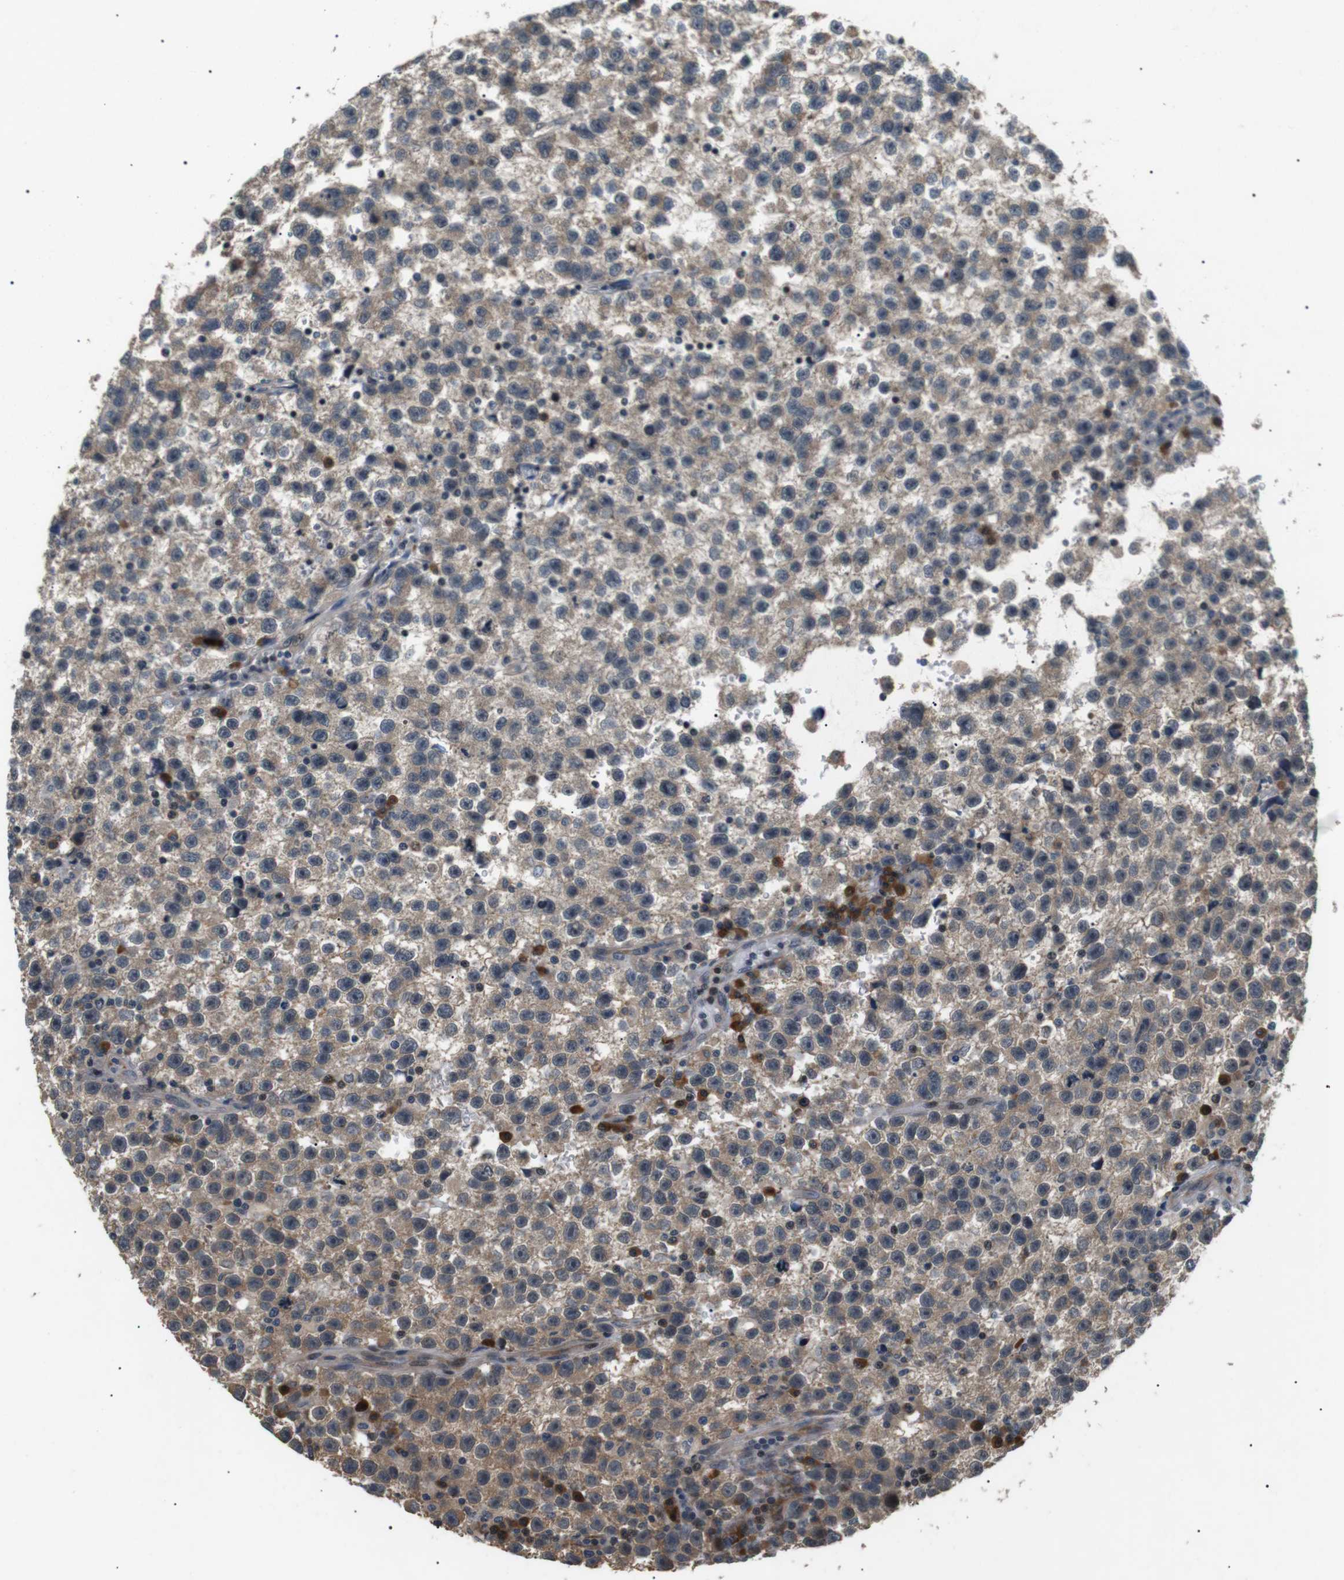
{"staining": {"intensity": "moderate", "quantity": "25%-75%", "location": "cytoplasmic/membranous"}, "tissue": "testis cancer", "cell_type": "Tumor cells", "image_type": "cancer", "snomed": [{"axis": "morphology", "description": "Seminoma, NOS"}, {"axis": "topography", "description": "Testis"}], "caption": "A brown stain labels moderate cytoplasmic/membranous expression of a protein in testis cancer (seminoma) tumor cells.", "gene": "HSPA13", "patient": {"sex": "male", "age": 33}}